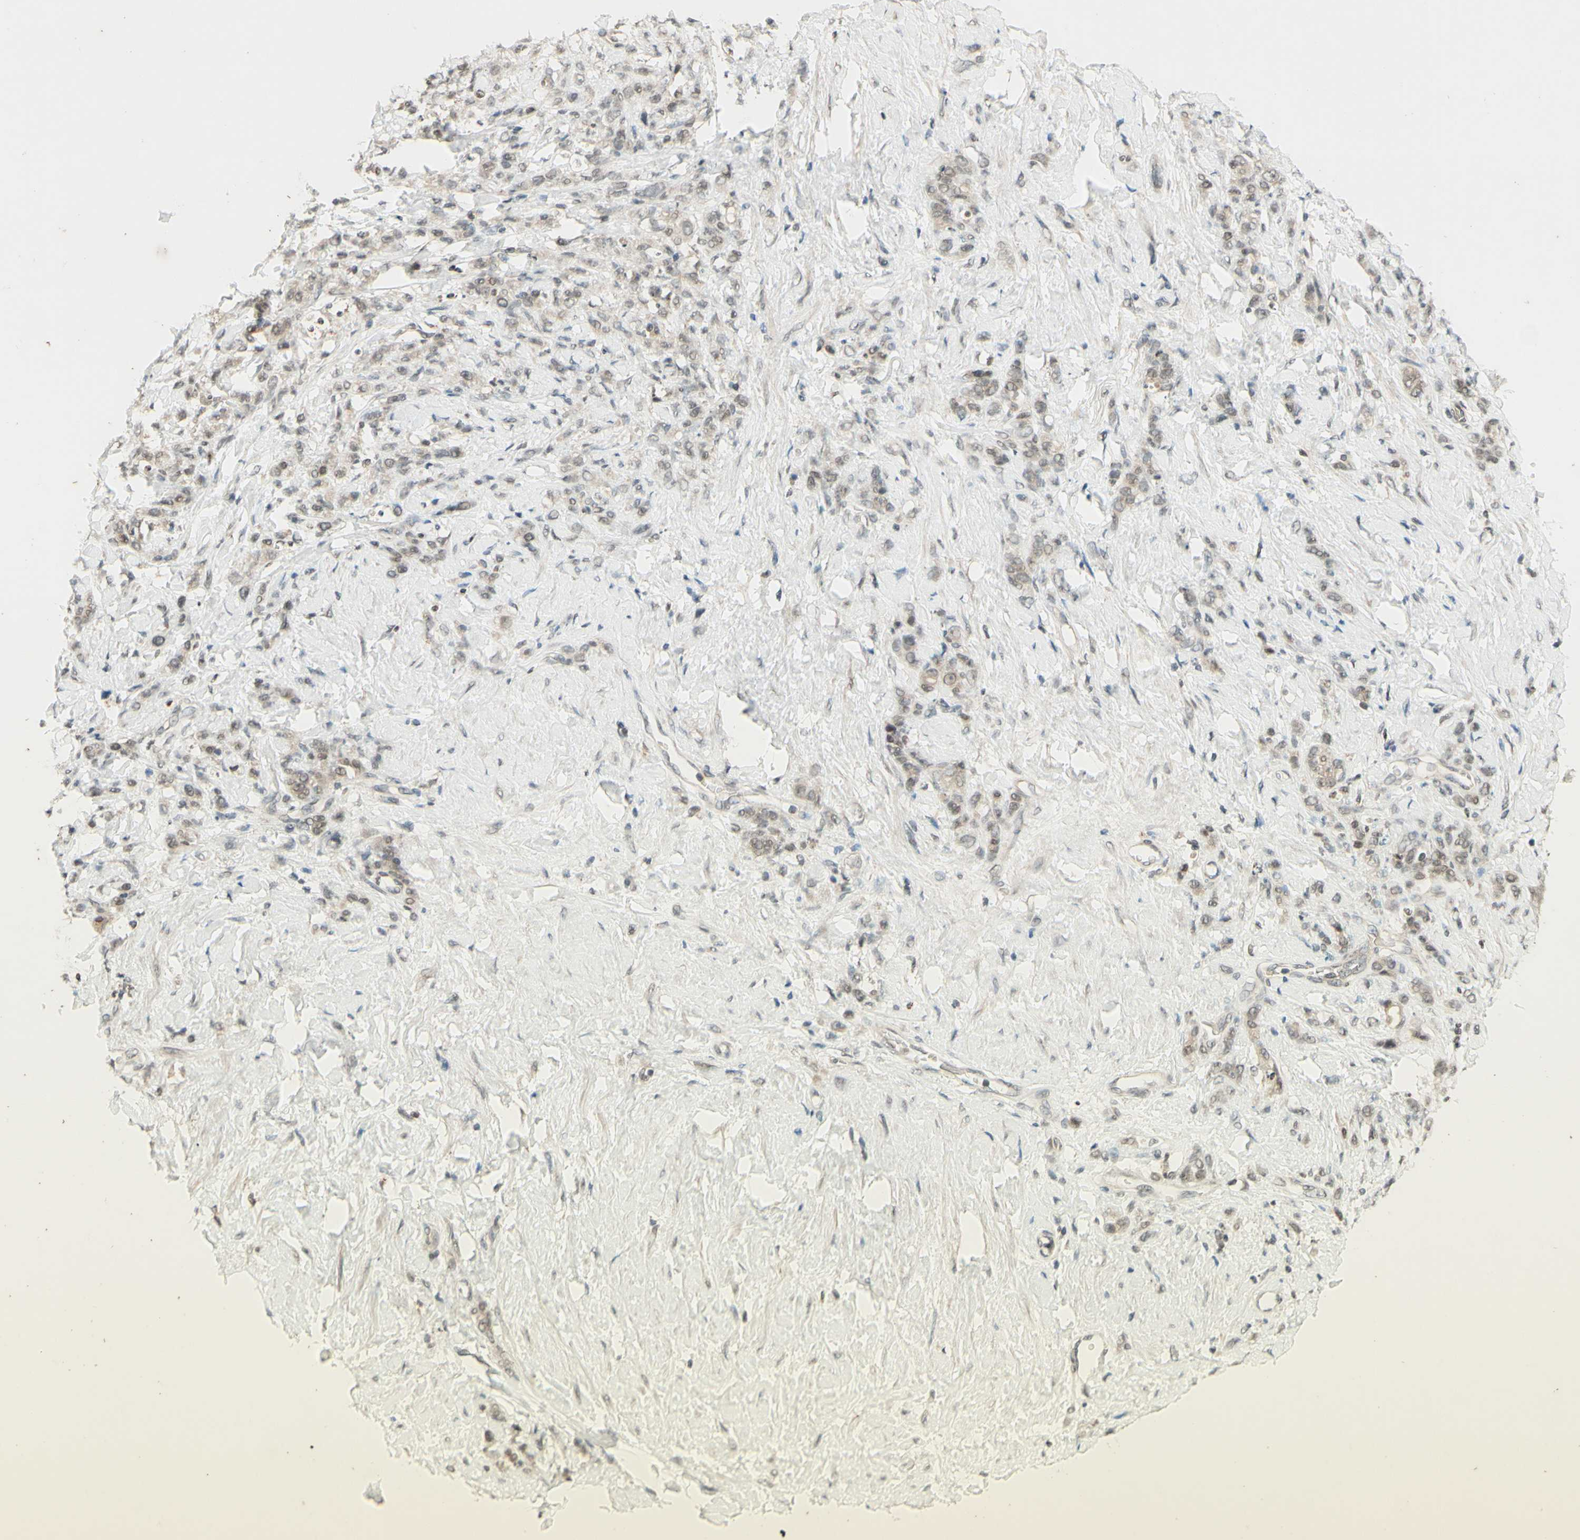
{"staining": {"intensity": "weak", "quantity": ">75%", "location": "nuclear"}, "tissue": "stomach cancer", "cell_type": "Tumor cells", "image_type": "cancer", "snomed": [{"axis": "morphology", "description": "Adenocarcinoma, NOS"}, {"axis": "topography", "description": "Stomach"}], "caption": "This micrograph demonstrates immunohistochemistry (IHC) staining of stomach cancer, with low weak nuclear expression in approximately >75% of tumor cells.", "gene": "SMARCB1", "patient": {"sex": "male", "age": 82}}